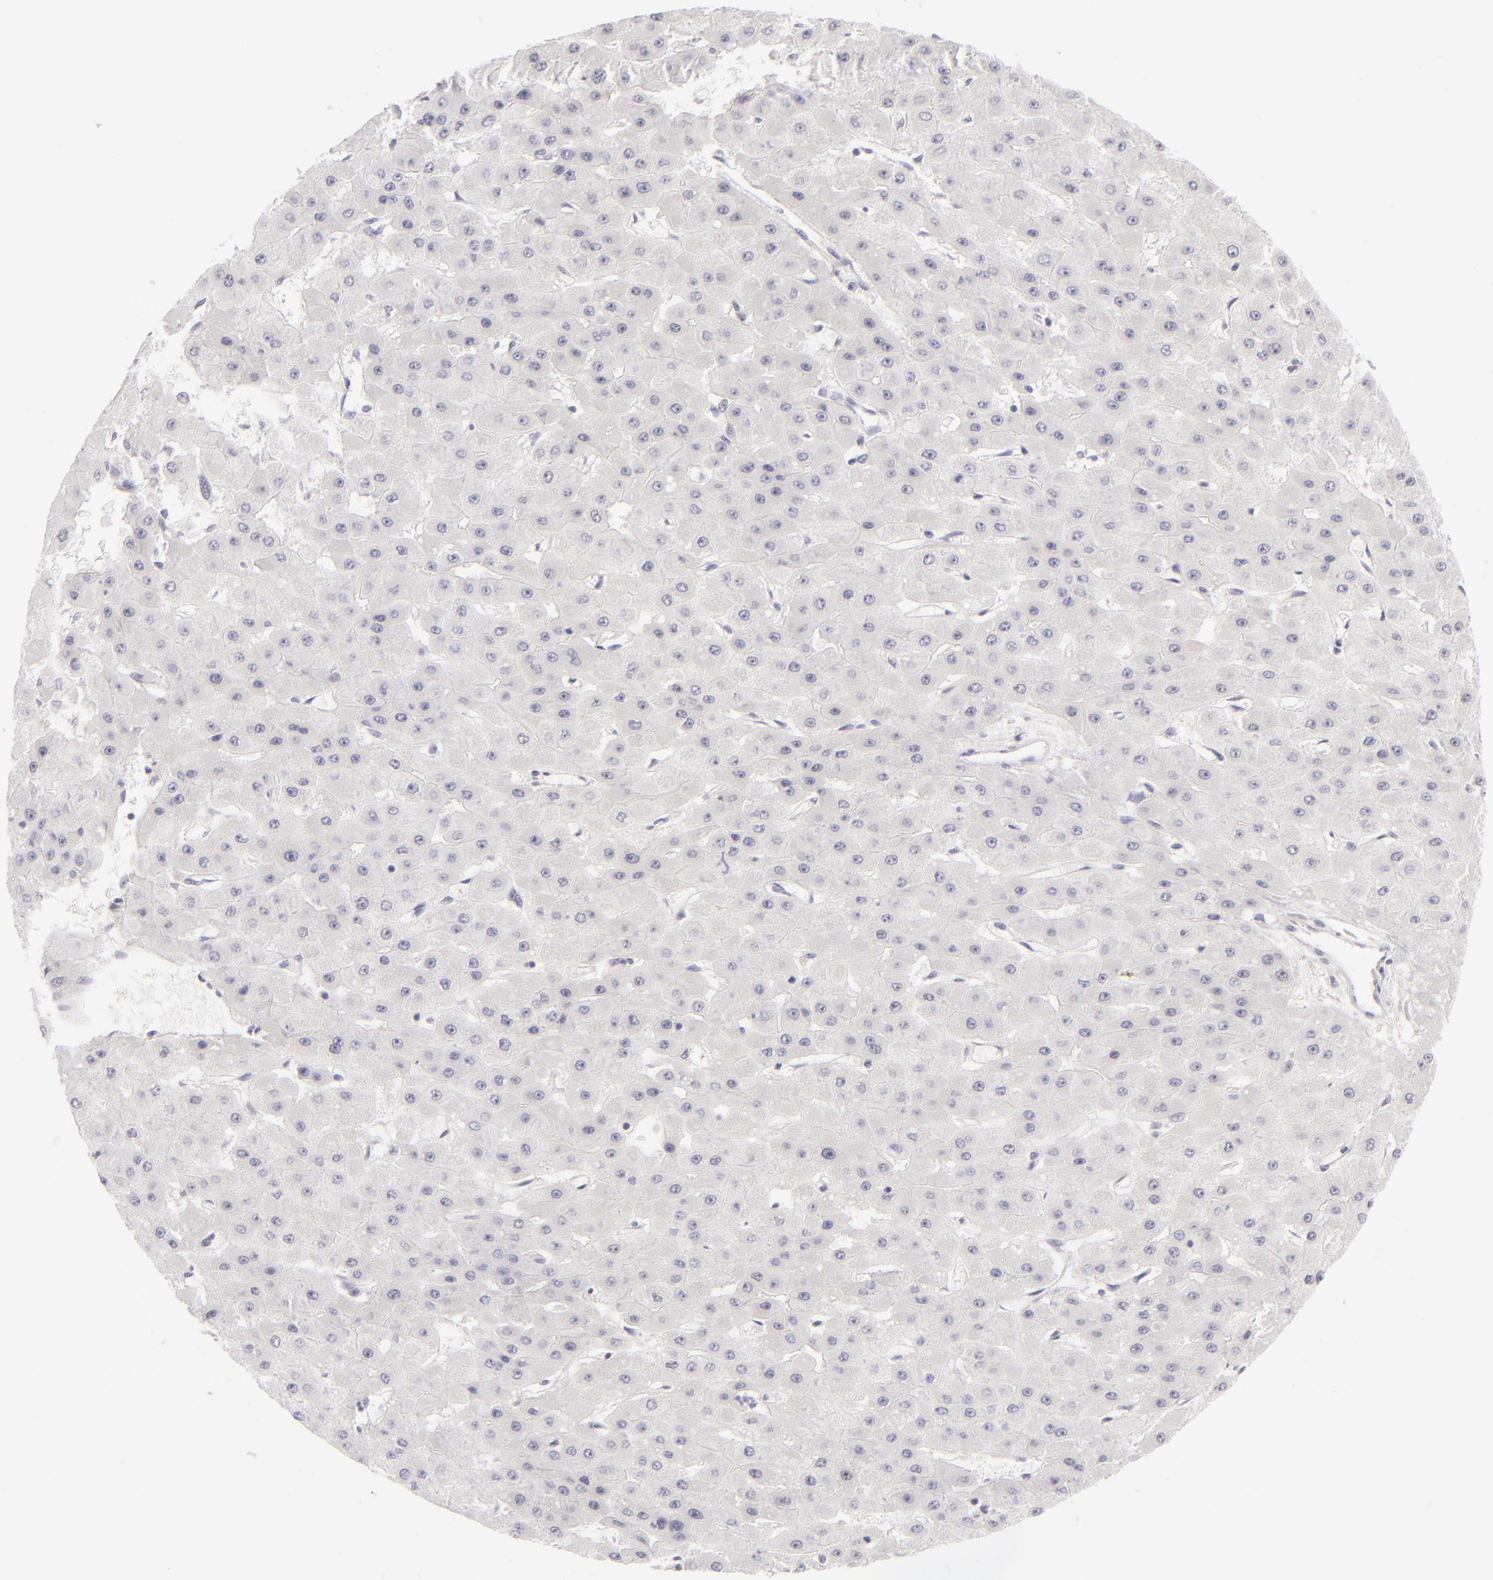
{"staining": {"intensity": "negative", "quantity": "none", "location": "none"}, "tissue": "liver cancer", "cell_type": "Tumor cells", "image_type": "cancer", "snomed": [{"axis": "morphology", "description": "Carcinoma, Hepatocellular, NOS"}, {"axis": "topography", "description": "Liver"}], "caption": "Histopathology image shows no protein expression in tumor cells of liver cancer tissue.", "gene": "CDX2", "patient": {"sex": "female", "age": 52}}